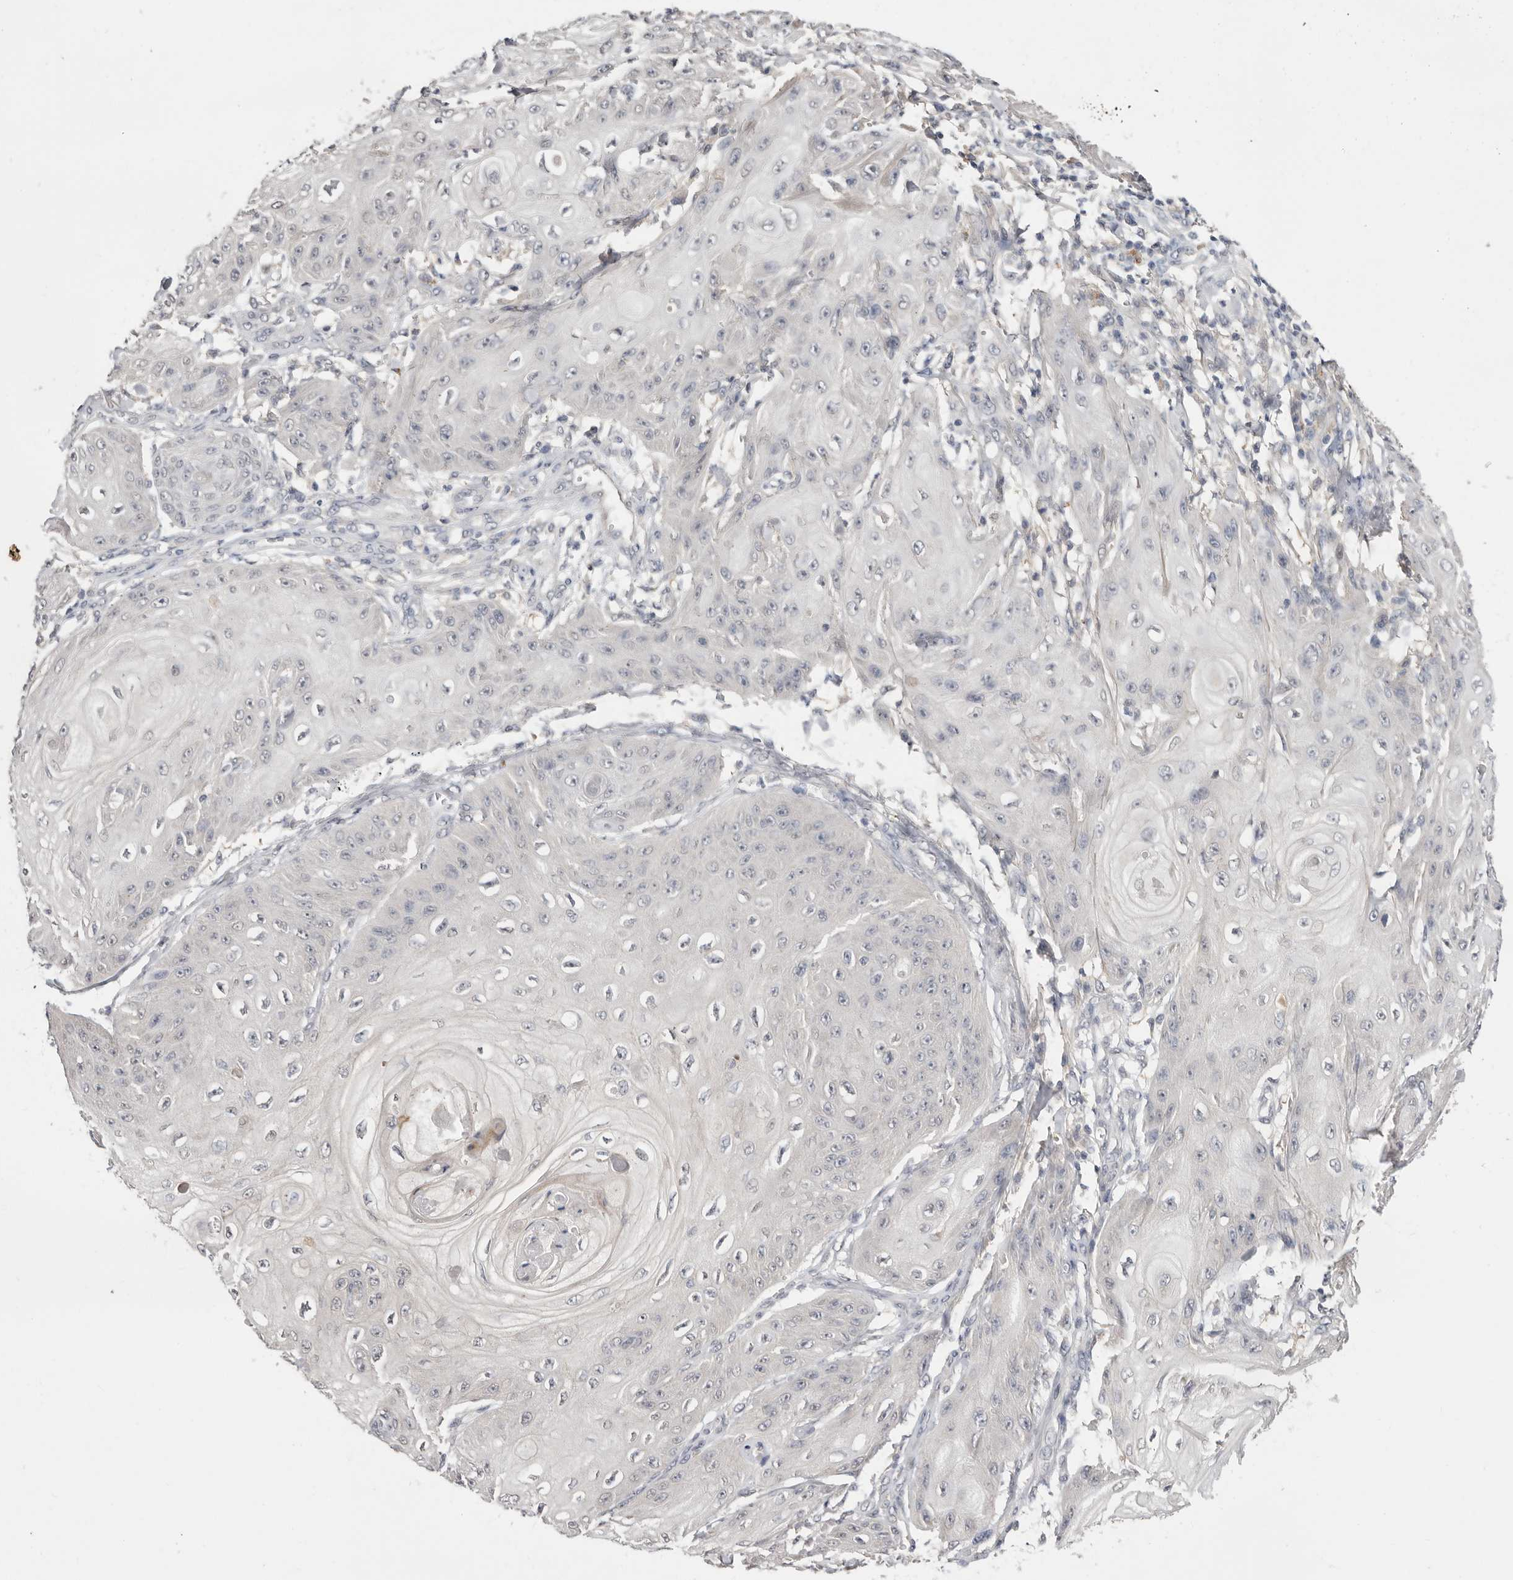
{"staining": {"intensity": "negative", "quantity": "none", "location": "none"}, "tissue": "skin cancer", "cell_type": "Tumor cells", "image_type": "cancer", "snomed": [{"axis": "morphology", "description": "Squamous cell carcinoma, NOS"}, {"axis": "topography", "description": "Skin"}], "caption": "Tumor cells are negative for protein expression in human skin cancer. Nuclei are stained in blue.", "gene": "DOP1A", "patient": {"sex": "male", "age": 74}}